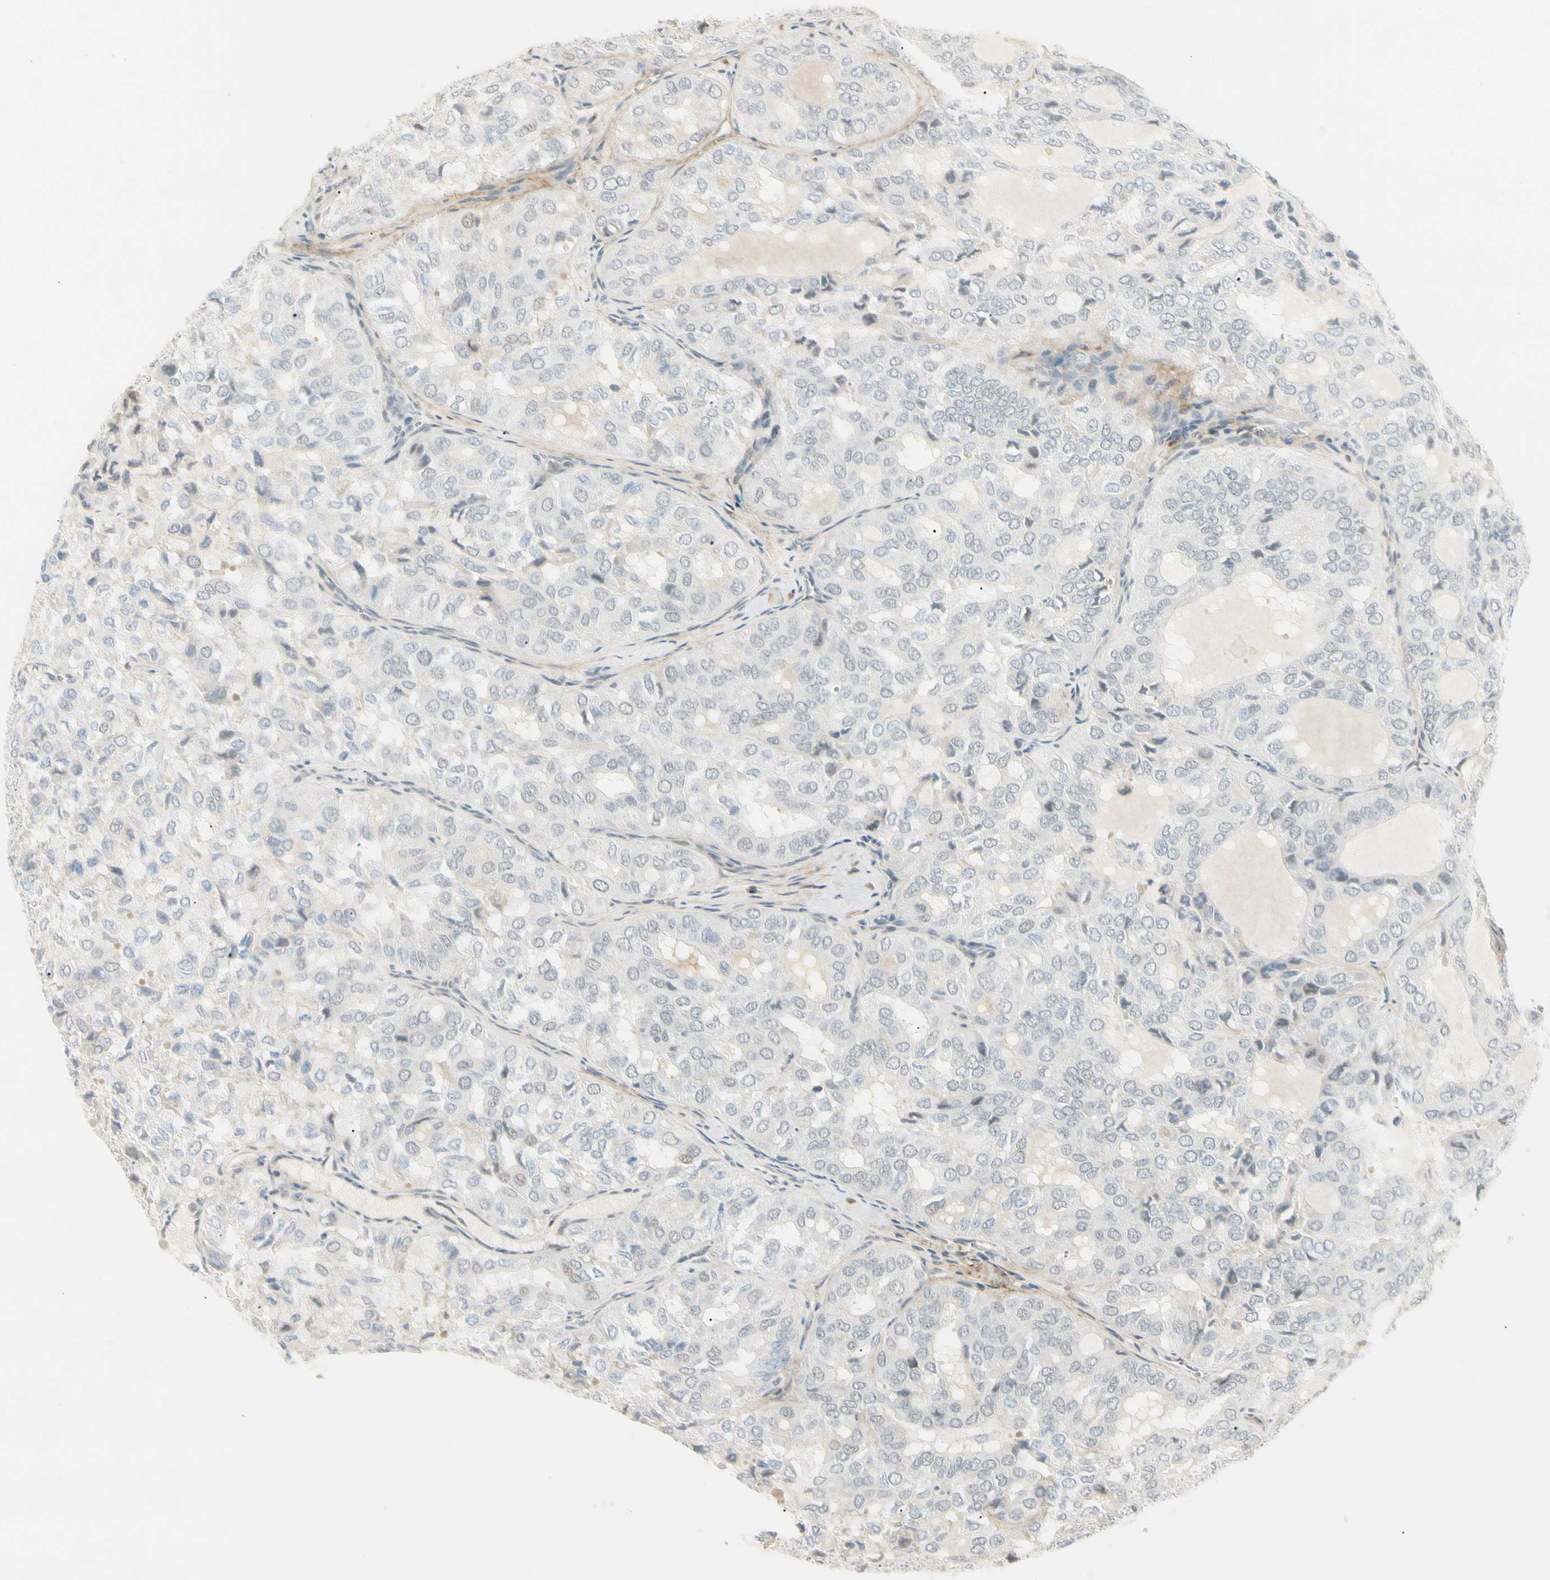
{"staining": {"intensity": "negative", "quantity": "none", "location": "none"}, "tissue": "thyroid cancer", "cell_type": "Tumor cells", "image_type": "cancer", "snomed": [{"axis": "morphology", "description": "Follicular adenoma carcinoma, NOS"}, {"axis": "topography", "description": "Thyroid gland"}], "caption": "This photomicrograph is of thyroid follicular adenoma carcinoma stained with immunohistochemistry to label a protein in brown with the nuclei are counter-stained blue. There is no expression in tumor cells.", "gene": "ASPN", "patient": {"sex": "male", "age": 75}}